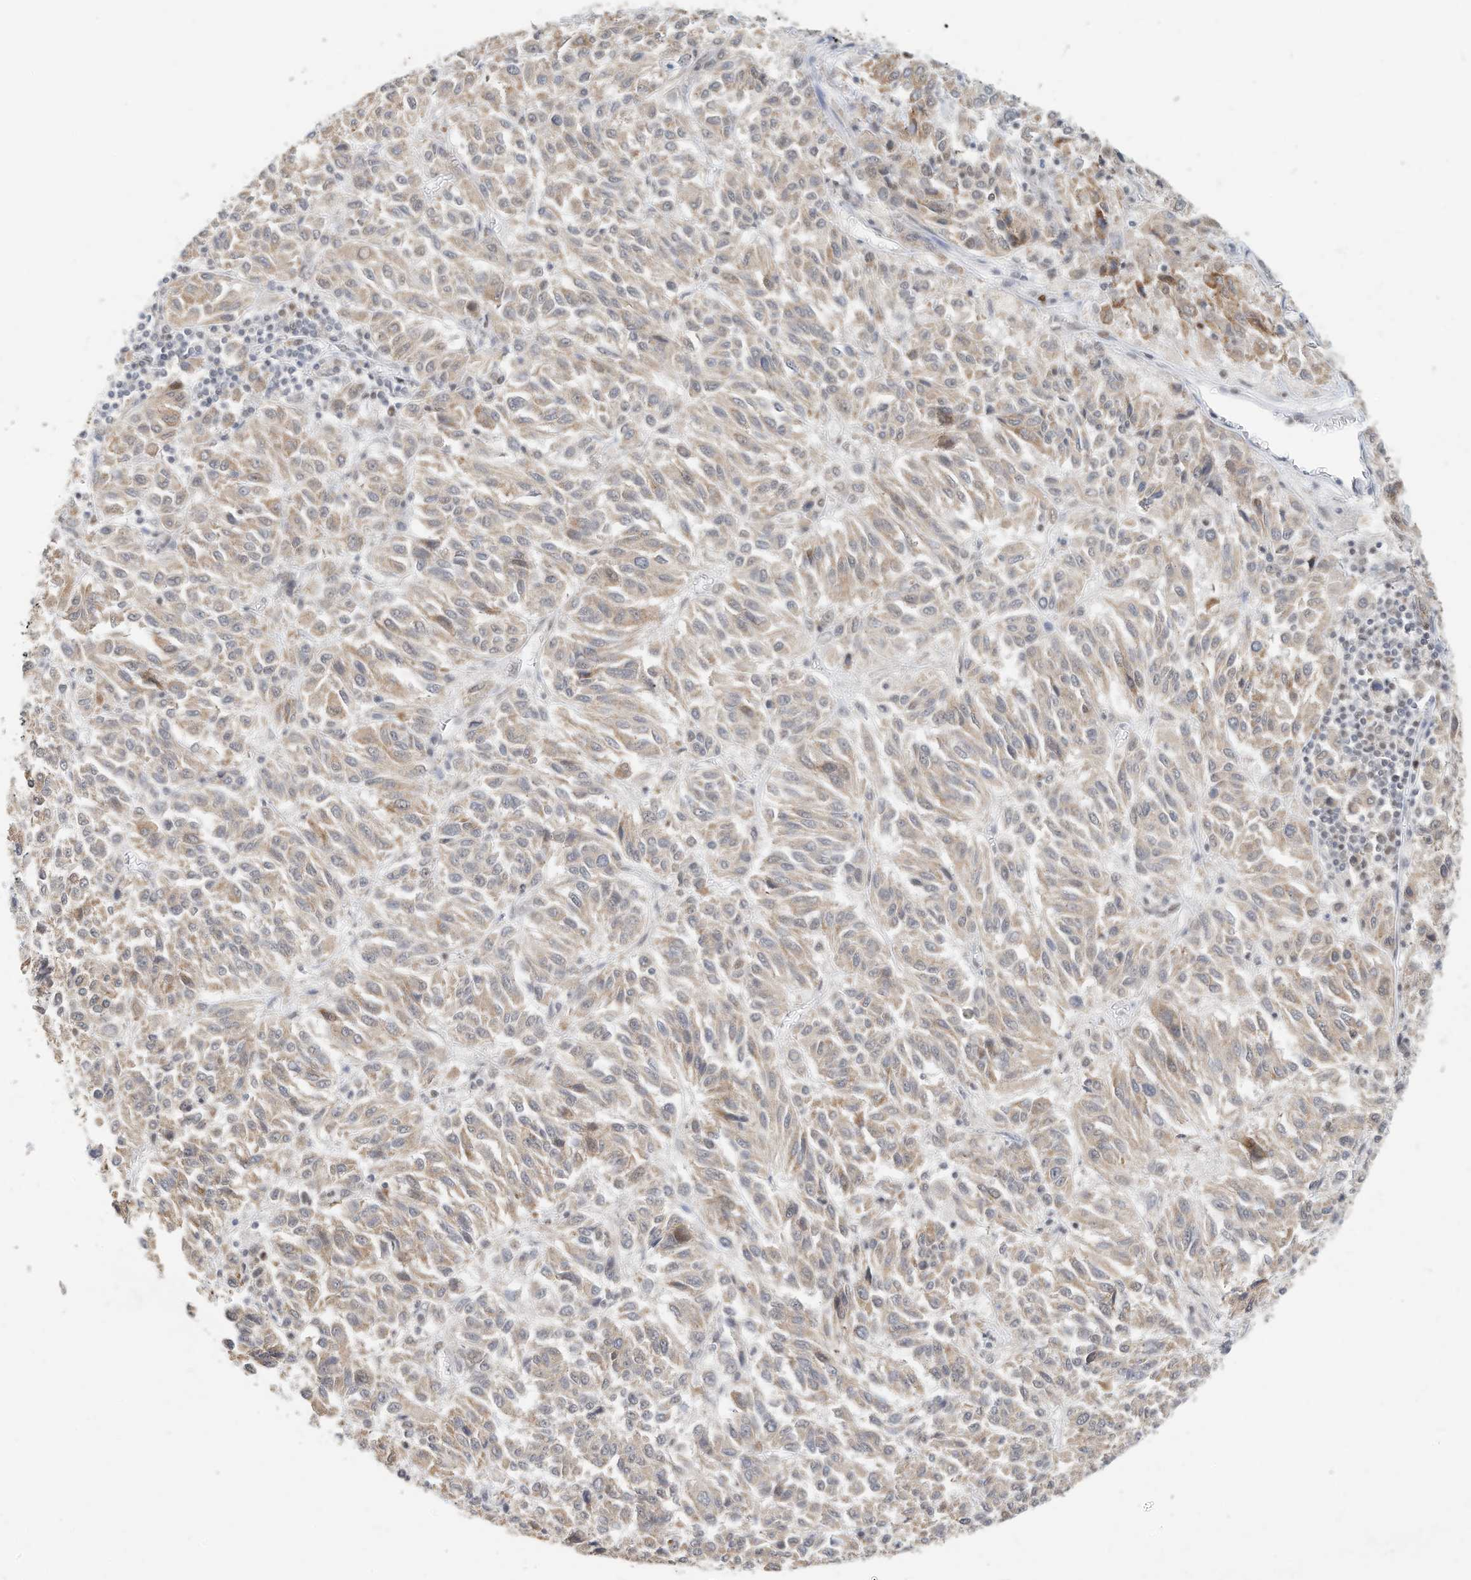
{"staining": {"intensity": "weak", "quantity": ">75%", "location": "cytoplasmic/membranous"}, "tissue": "melanoma", "cell_type": "Tumor cells", "image_type": "cancer", "snomed": [{"axis": "morphology", "description": "Malignant melanoma, Metastatic site"}, {"axis": "topography", "description": "Lung"}], "caption": "Immunohistochemical staining of human malignant melanoma (metastatic site) demonstrates low levels of weak cytoplasmic/membranous positivity in about >75% of tumor cells. (Stains: DAB in brown, nuclei in blue, Microscopy: brightfield microscopy at high magnification).", "gene": "OGT", "patient": {"sex": "male", "age": 64}}